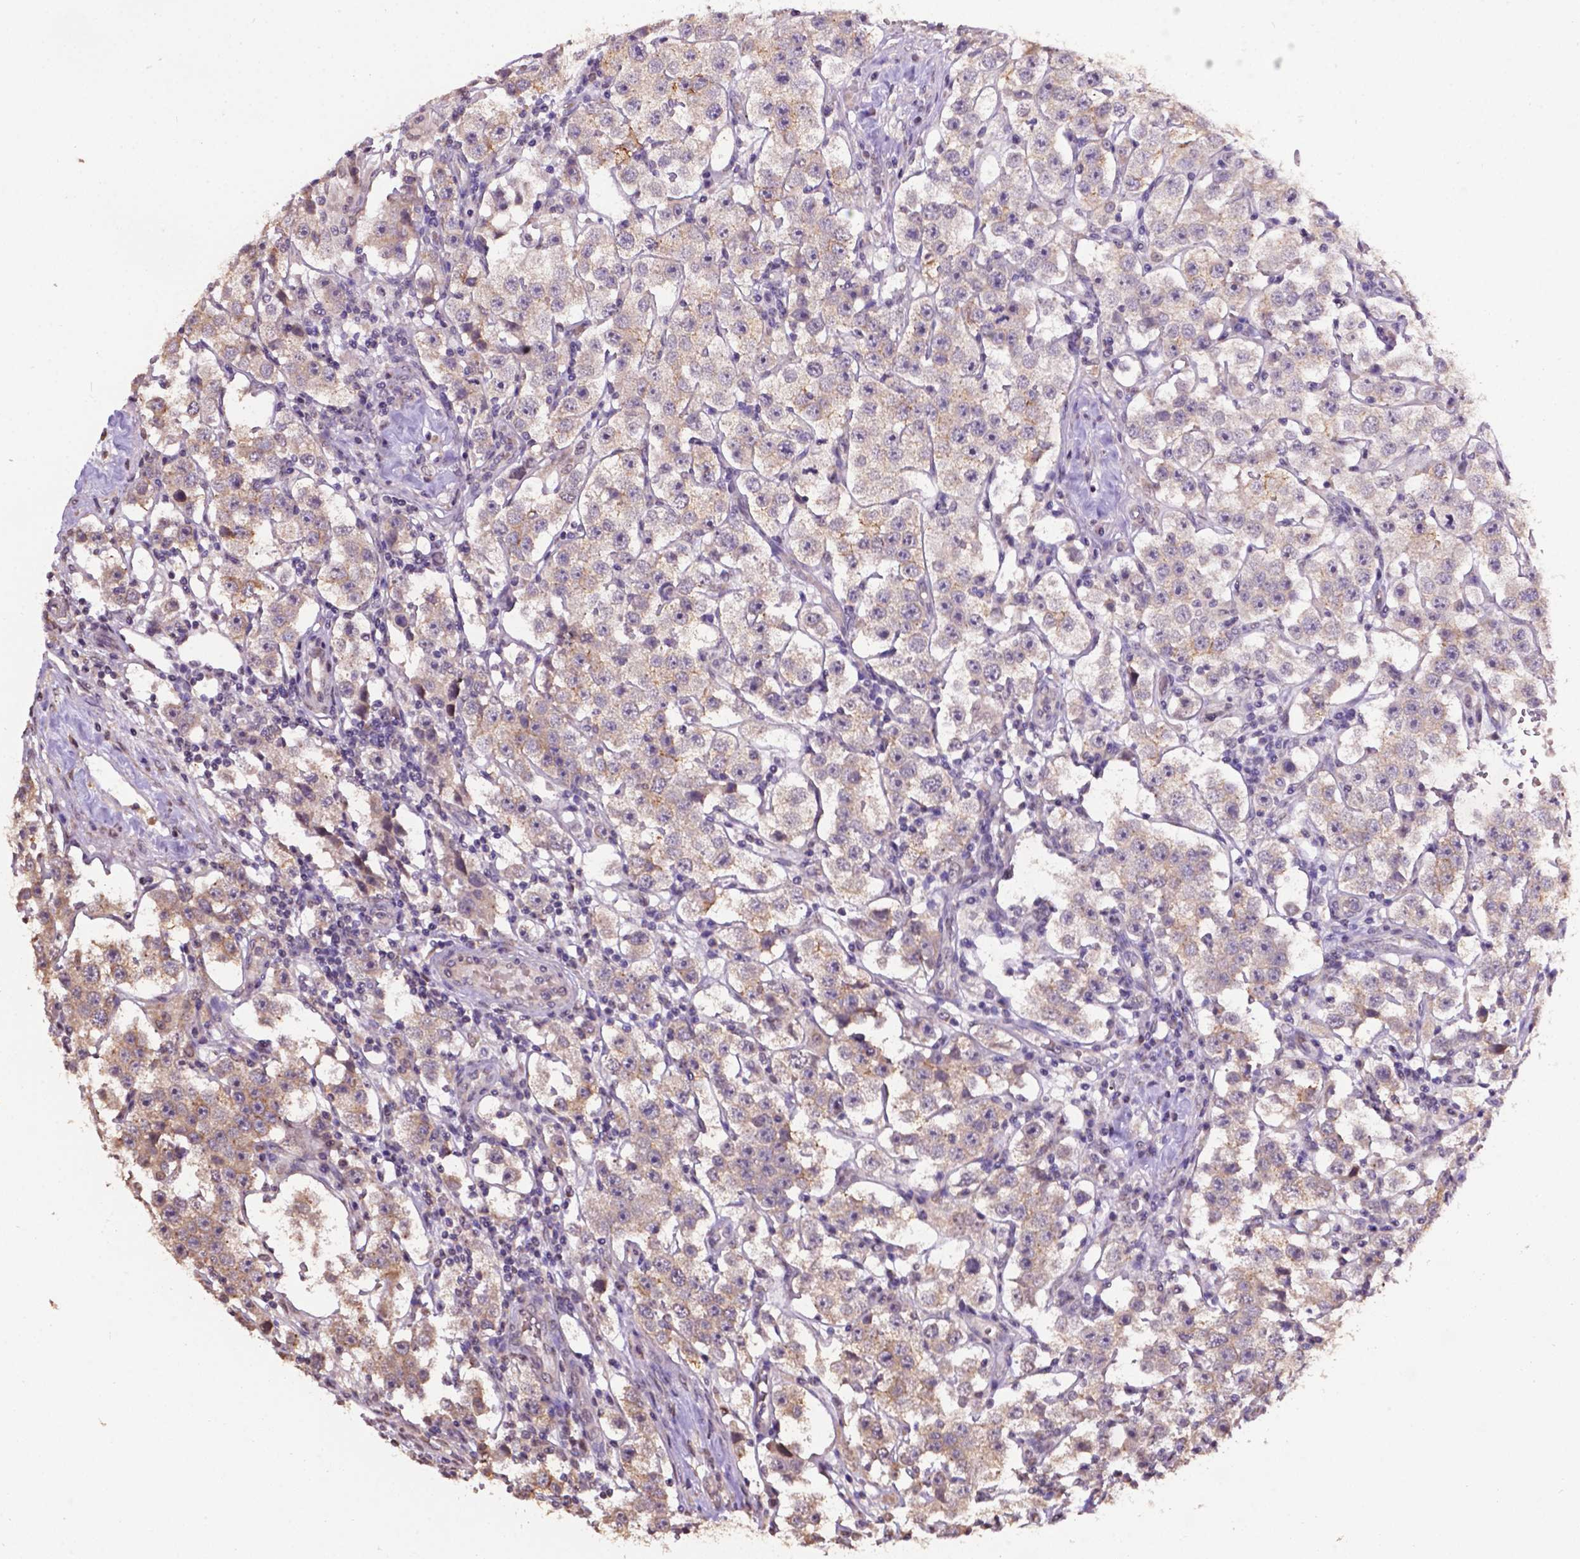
{"staining": {"intensity": "weak", "quantity": "25%-75%", "location": "cytoplasmic/membranous"}, "tissue": "testis cancer", "cell_type": "Tumor cells", "image_type": "cancer", "snomed": [{"axis": "morphology", "description": "Seminoma, NOS"}, {"axis": "topography", "description": "Testis"}], "caption": "Seminoma (testis) was stained to show a protein in brown. There is low levels of weak cytoplasmic/membranous expression in approximately 25%-75% of tumor cells. The staining was performed using DAB (3,3'-diaminobenzidine), with brown indicating positive protein expression. Nuclei are stained blue with hematoxylin.", "gene": "GLRA2", "patient": {"sex": "male", "age": 37}}